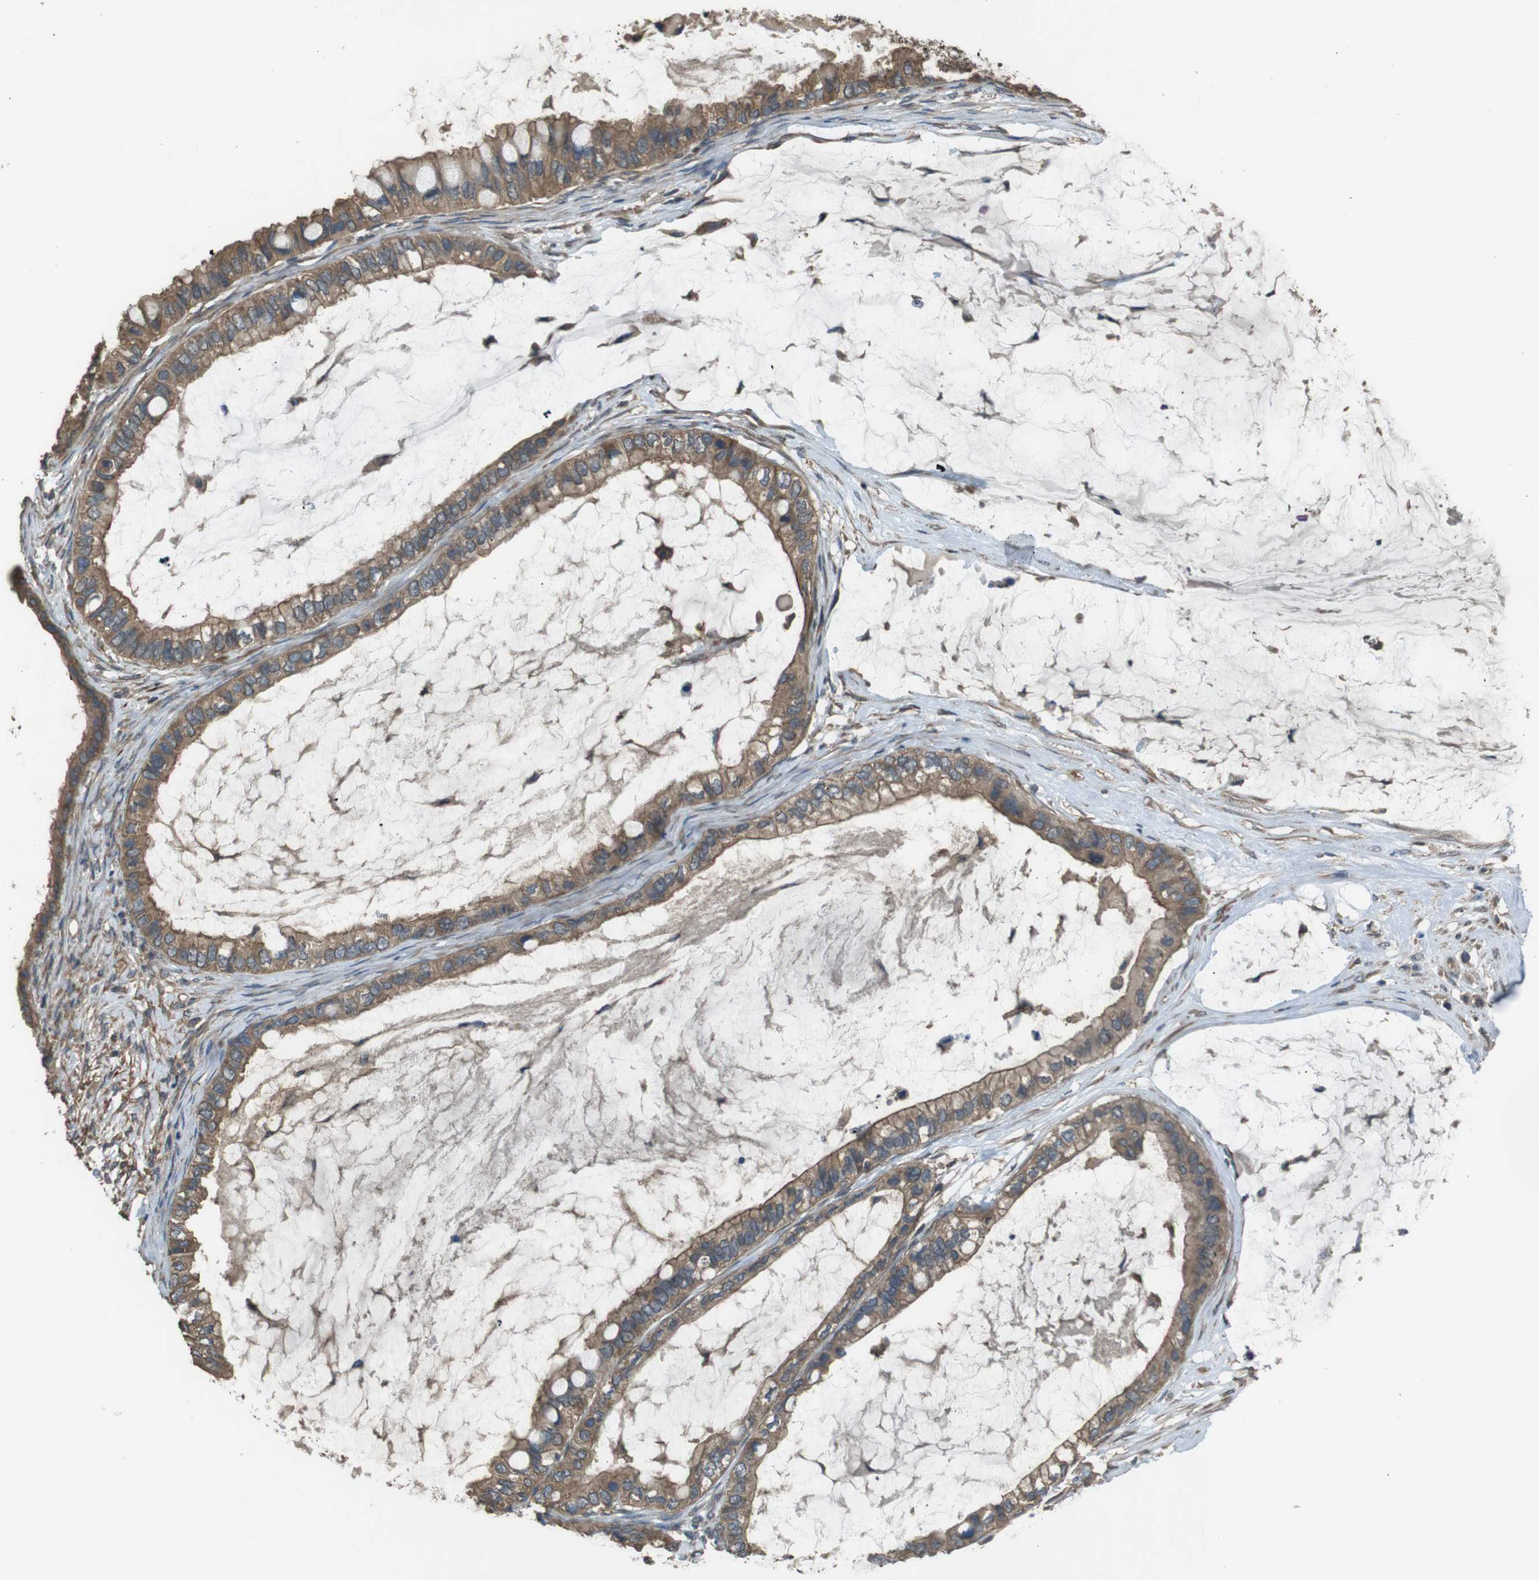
{"staining": {"intensity": "moderate", "quantity": ">75%", "location": "cytoplasmic/membranous"}, "tissue": "ovarian cancer", "cell_type": "Tumor cells", "image_type": "cancer", "snomed": [{"axis": "morphology", "description": "Cystadenocarcinoma, mucinous, NOS"}, {"axis": "topography", "description": "Ovary"}], "caption": "A brown stain shows moderate cytoplasmic/membranous positivity of a protein in mucinous cystadenocarcinoma (ovarian) tumor cells.", "gene": "FUT2", "patient": {"sex": "female", "age": 80}}